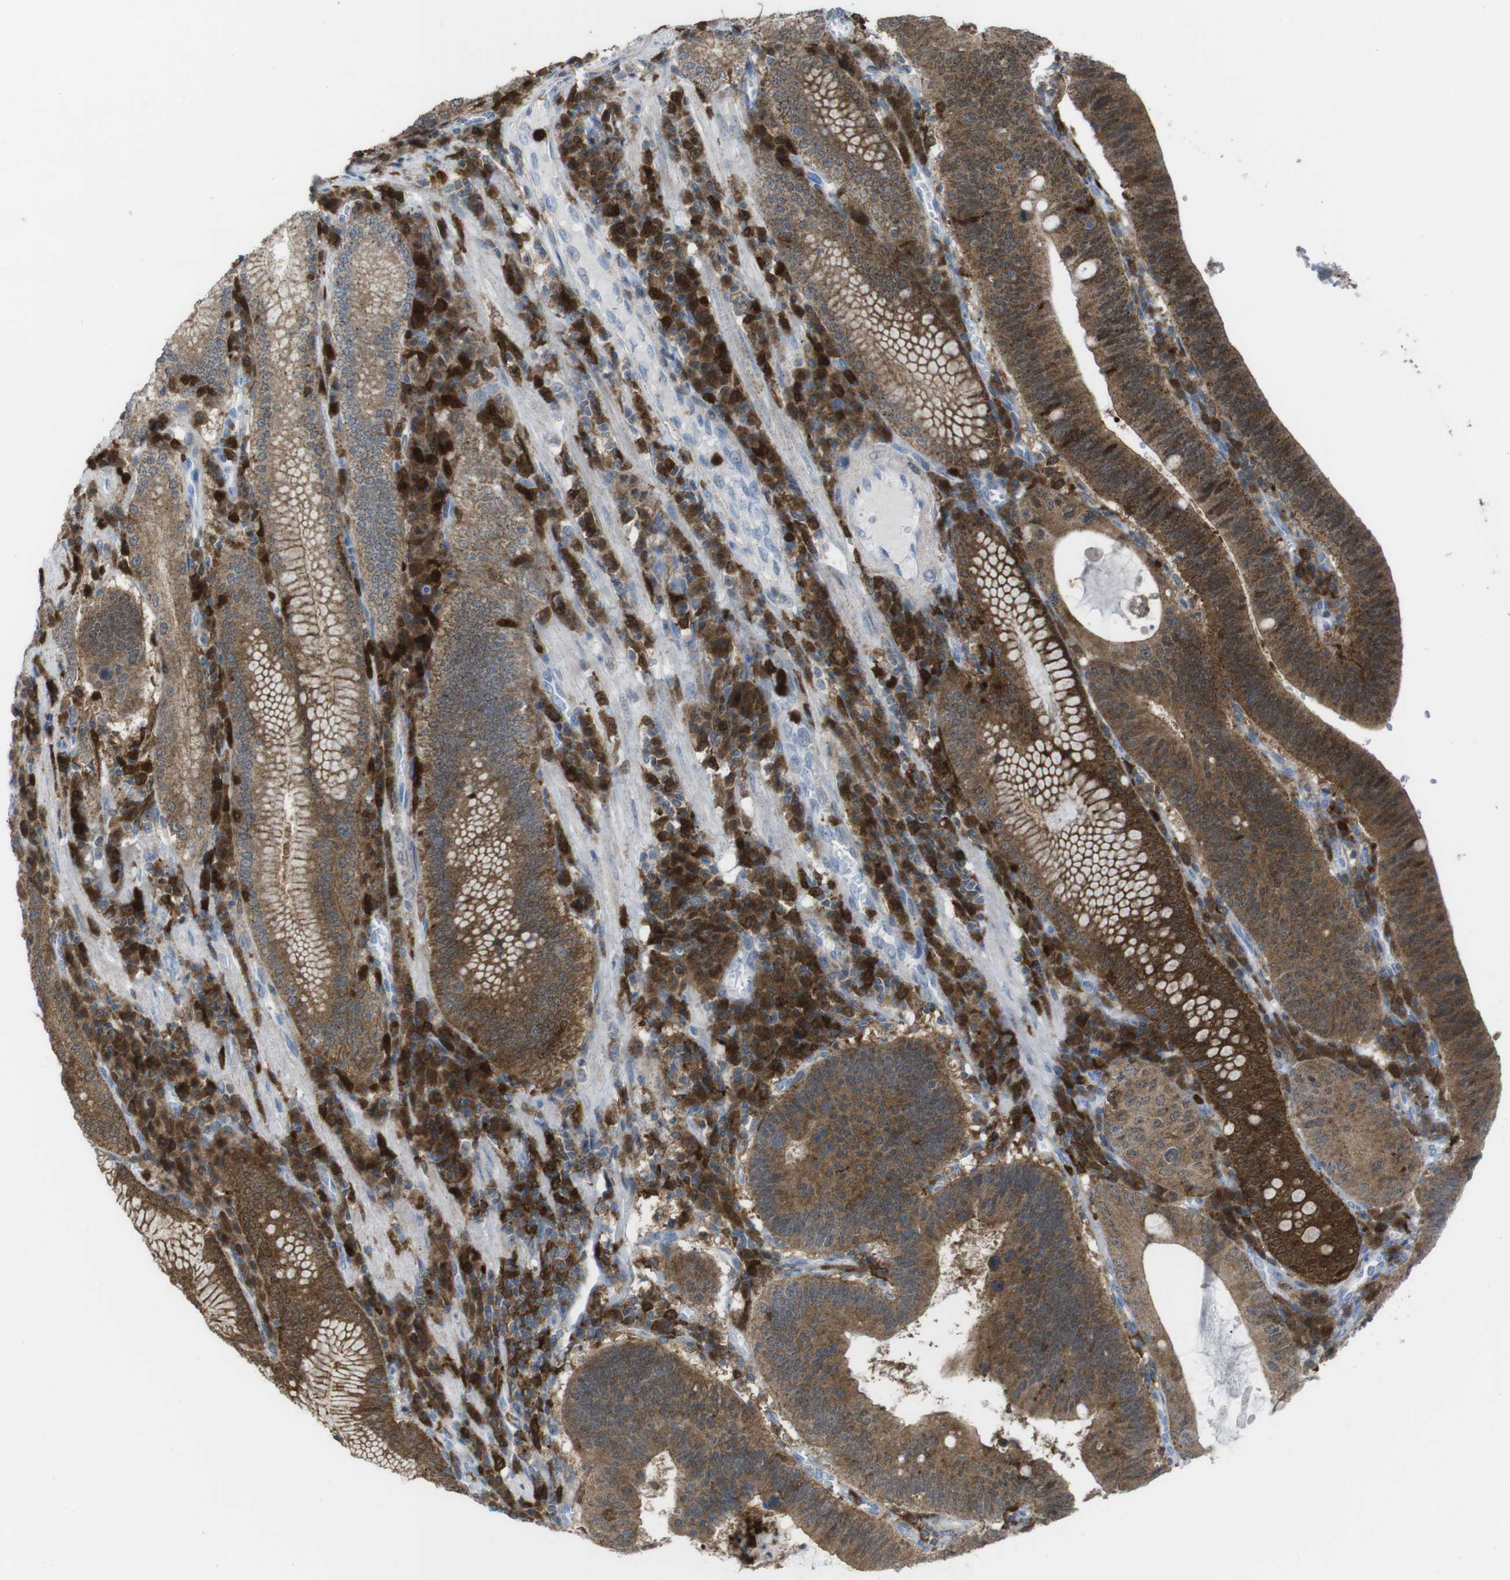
{"staining": {"intensity": "moderate", "quantity": ">75%", "location": "cytoplasmic/membranous"}, "tissue": "stomach cancer", "cell_type": "Tumor cells", "image_type": "cancer", "snomed": [{"axis": "morphology", "description": "Adenocarcinoma, NOS"}, {"axis": "topography", "description": "Stomach"}], "caption": "Immunohistochemical staining of adenocarcinoma (stomach) exhibits medium levels of moderate cytoplasmic/membranous protein staining in about >75% of tumor cells.", "gene": "PRKCD", "patient": {"sex": "male", "age": 59}}